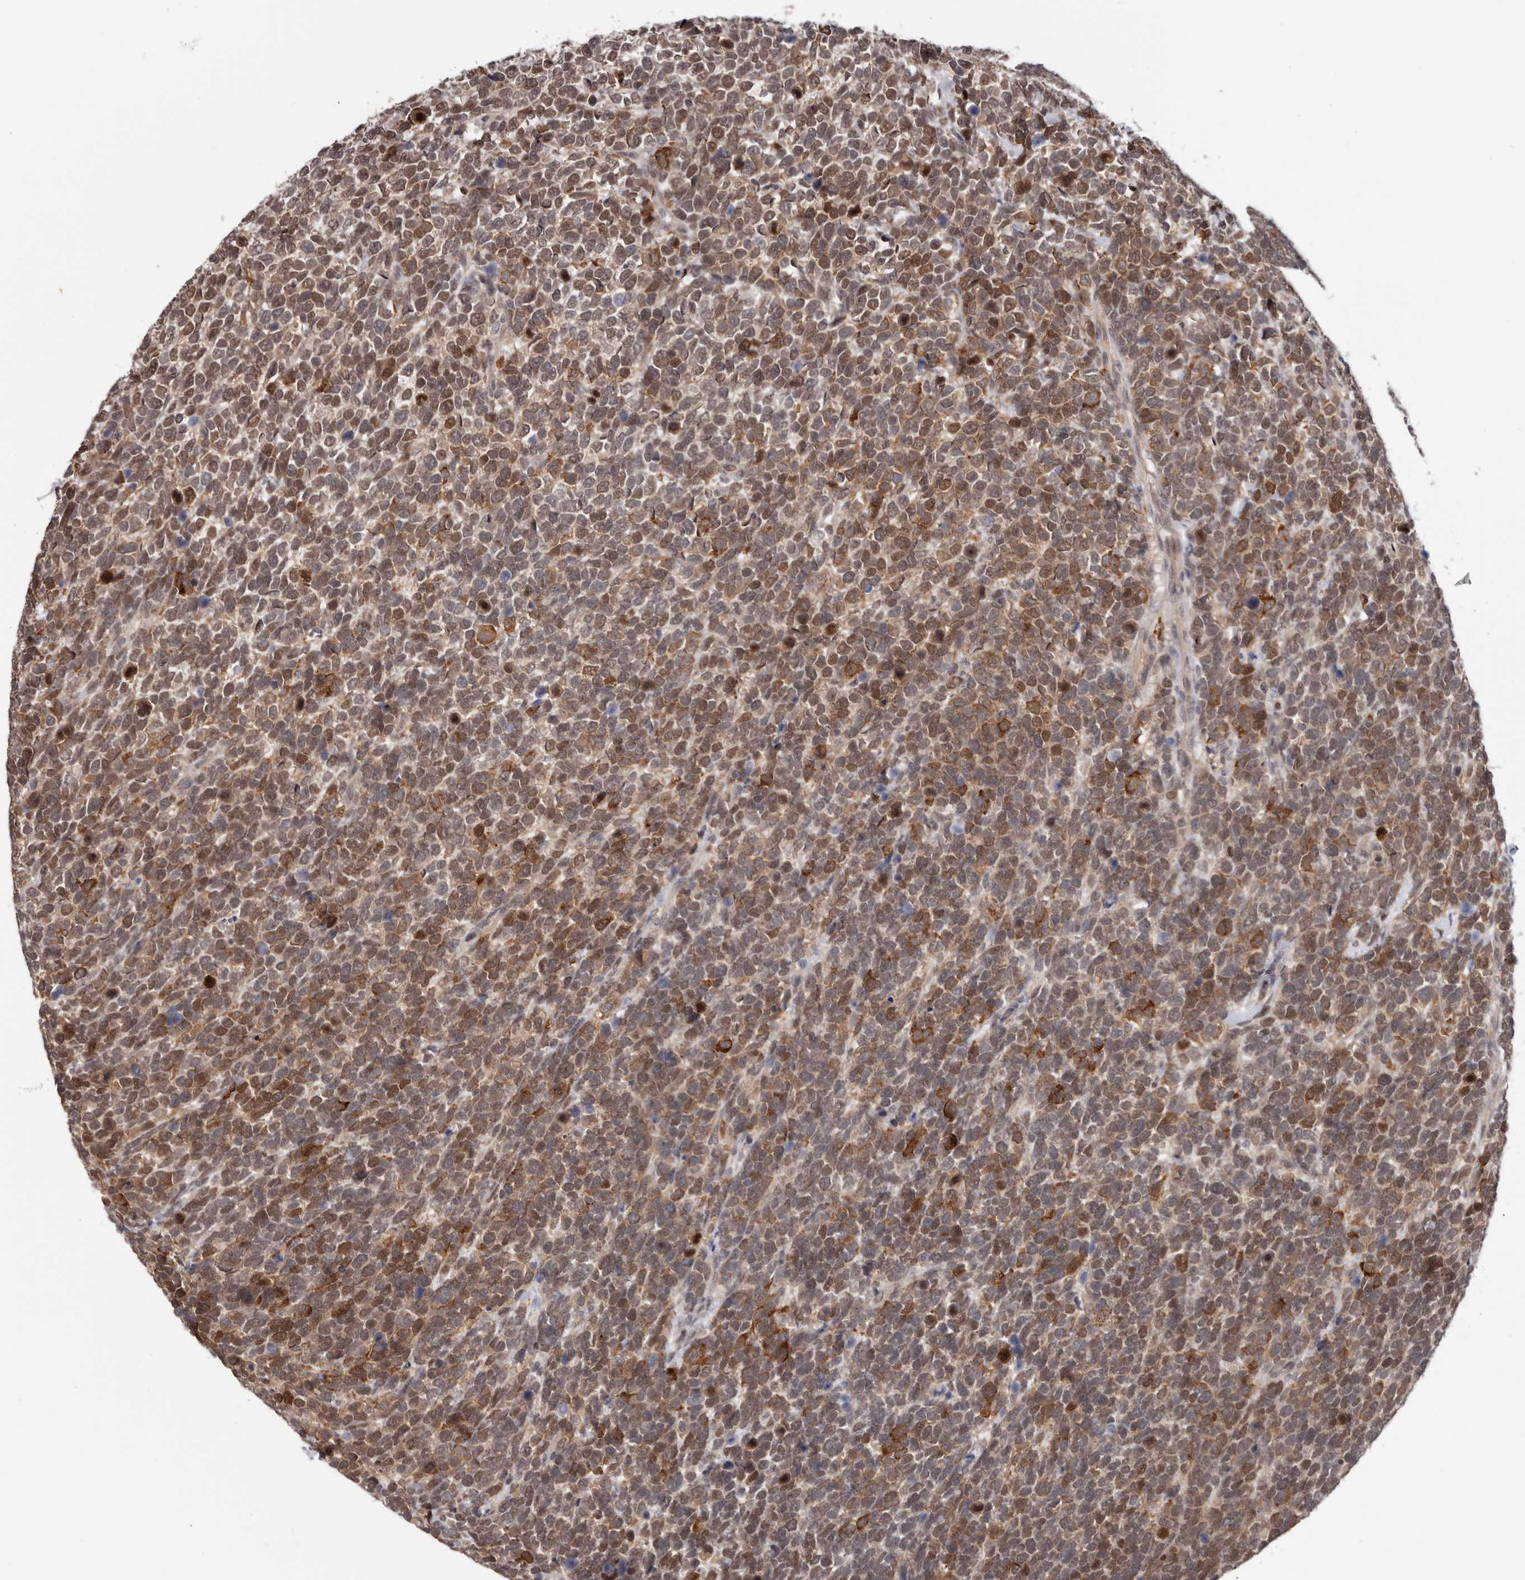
{"staining": {"intensity": "moderate", "quantity": ">75%", "location": "cytoplasmic/membranous,nuclear"}, "tissue": "urothelial cancer", "cell_type": "Tumor cells", "image_type": "cancer", "snomed": [{"axis": "morphology", "description": "Urothelial carcinoma, High grade"}, {"axis": "topography", "description": "Urinary bladder"}], "caption": "Urothelial carcinoma (high-grade) stained with DAB immunohistochemistry shows medium levels of moderate cytoplasmic/membranous and nuclear expression in approximately >75% of tumor cells.", "gene": "TBX5", "patient": {"sex": "female", "age": 80}}